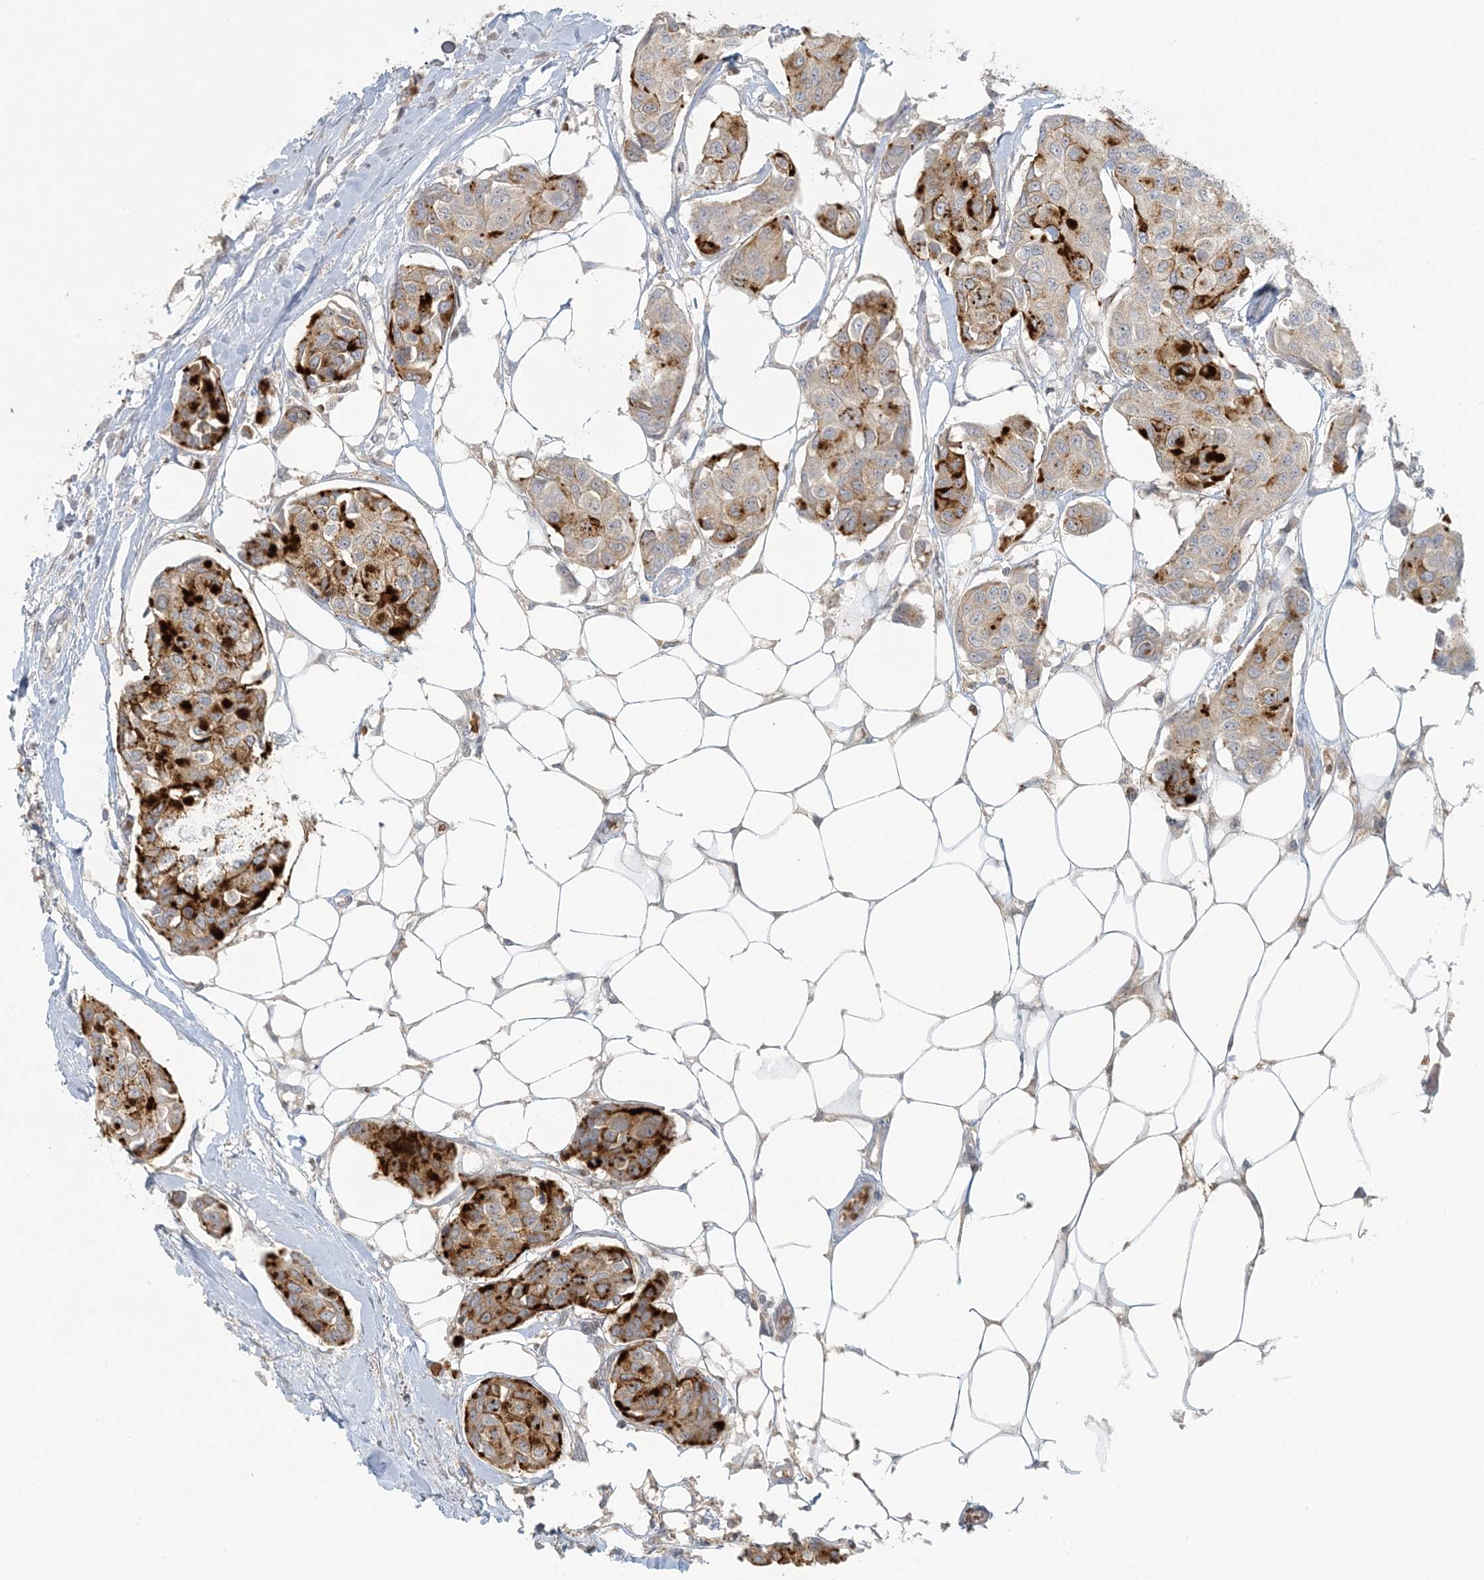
{"staining": {"intensity": "strong", "quantity": "25%-75%", "location": "cytoplasmic/membranous"}, "tissue": "breast cancer", "cell_type": "Tumor cells", "image_type": "cancer", "snomed": [{"axis": "morphology", "description": "Duct carcinoma"}, {"axis": "topography", "description": "Breast"}], "caption": "This is a photomicrograph of IHC staining of breast invasive ductal carcinoma, which shows strong expression in the cytoplasmic/membranous of tumor cells.", "gene": "CTDNEP1", "patient": {"sex": "female", "age": 80}}